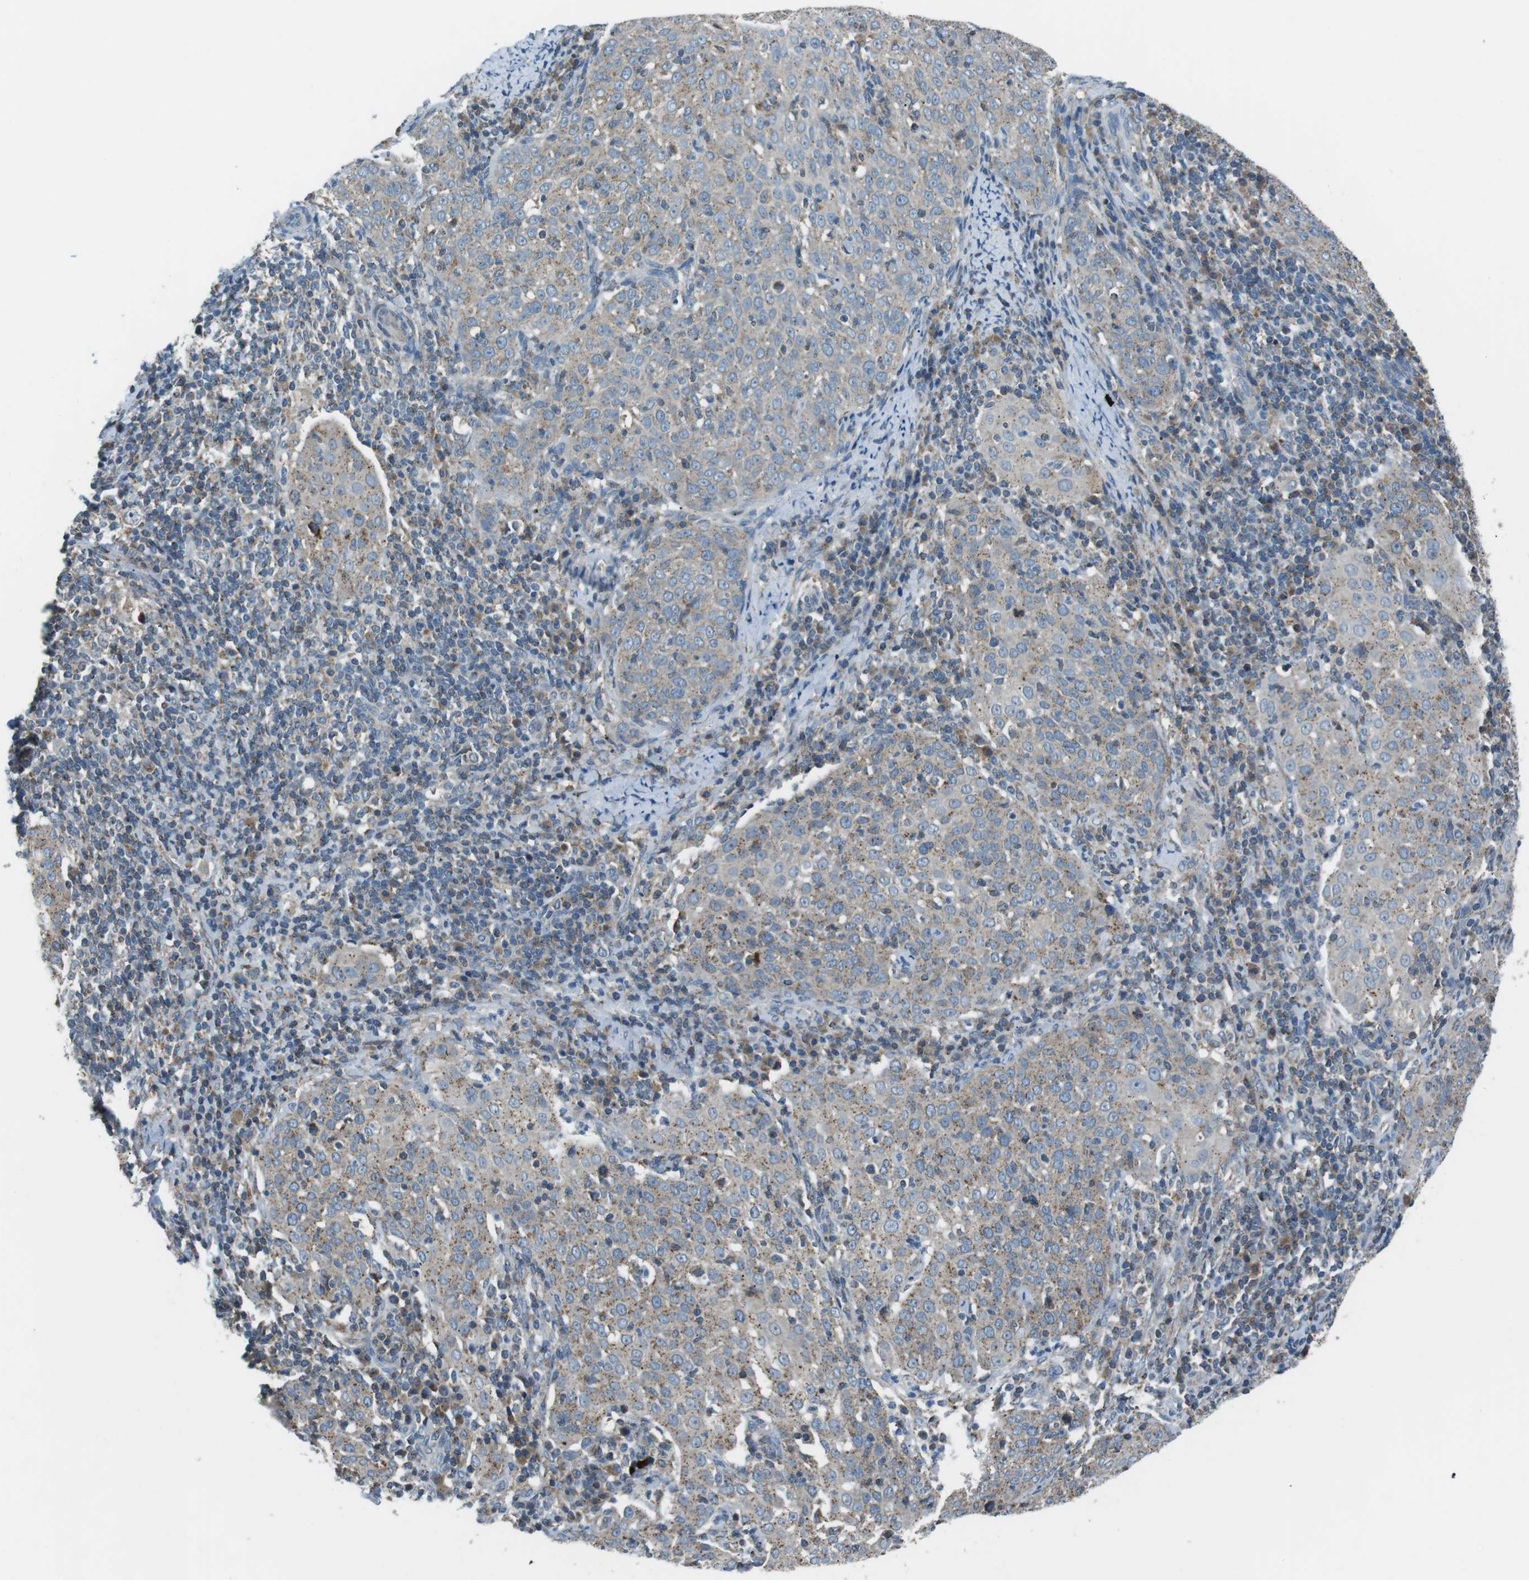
{"staining": {"intensity": "weak", "quantity": ">75%", "location": "cytoplasmic/membranous"}, "tissue": "cervical cancer", "cell_type": "Tumor cells", "image_type": "cancer", "snomed": [{"axis": "morphology", "description": "Squamous cell carcinoma, NOS"}, {"axis": "topography", "description": "Cervix"}], "caption": "A high-resolution micrograph shows immunohistochemistry (IHC) staining of cervical squamous cell carcinoma, which demonstrates weak cytoplasmic/membranous positivity in approximately >75% of tumor cells.", "gene": "FAM3B", "patient": {"sex": "female", "age": 51}}